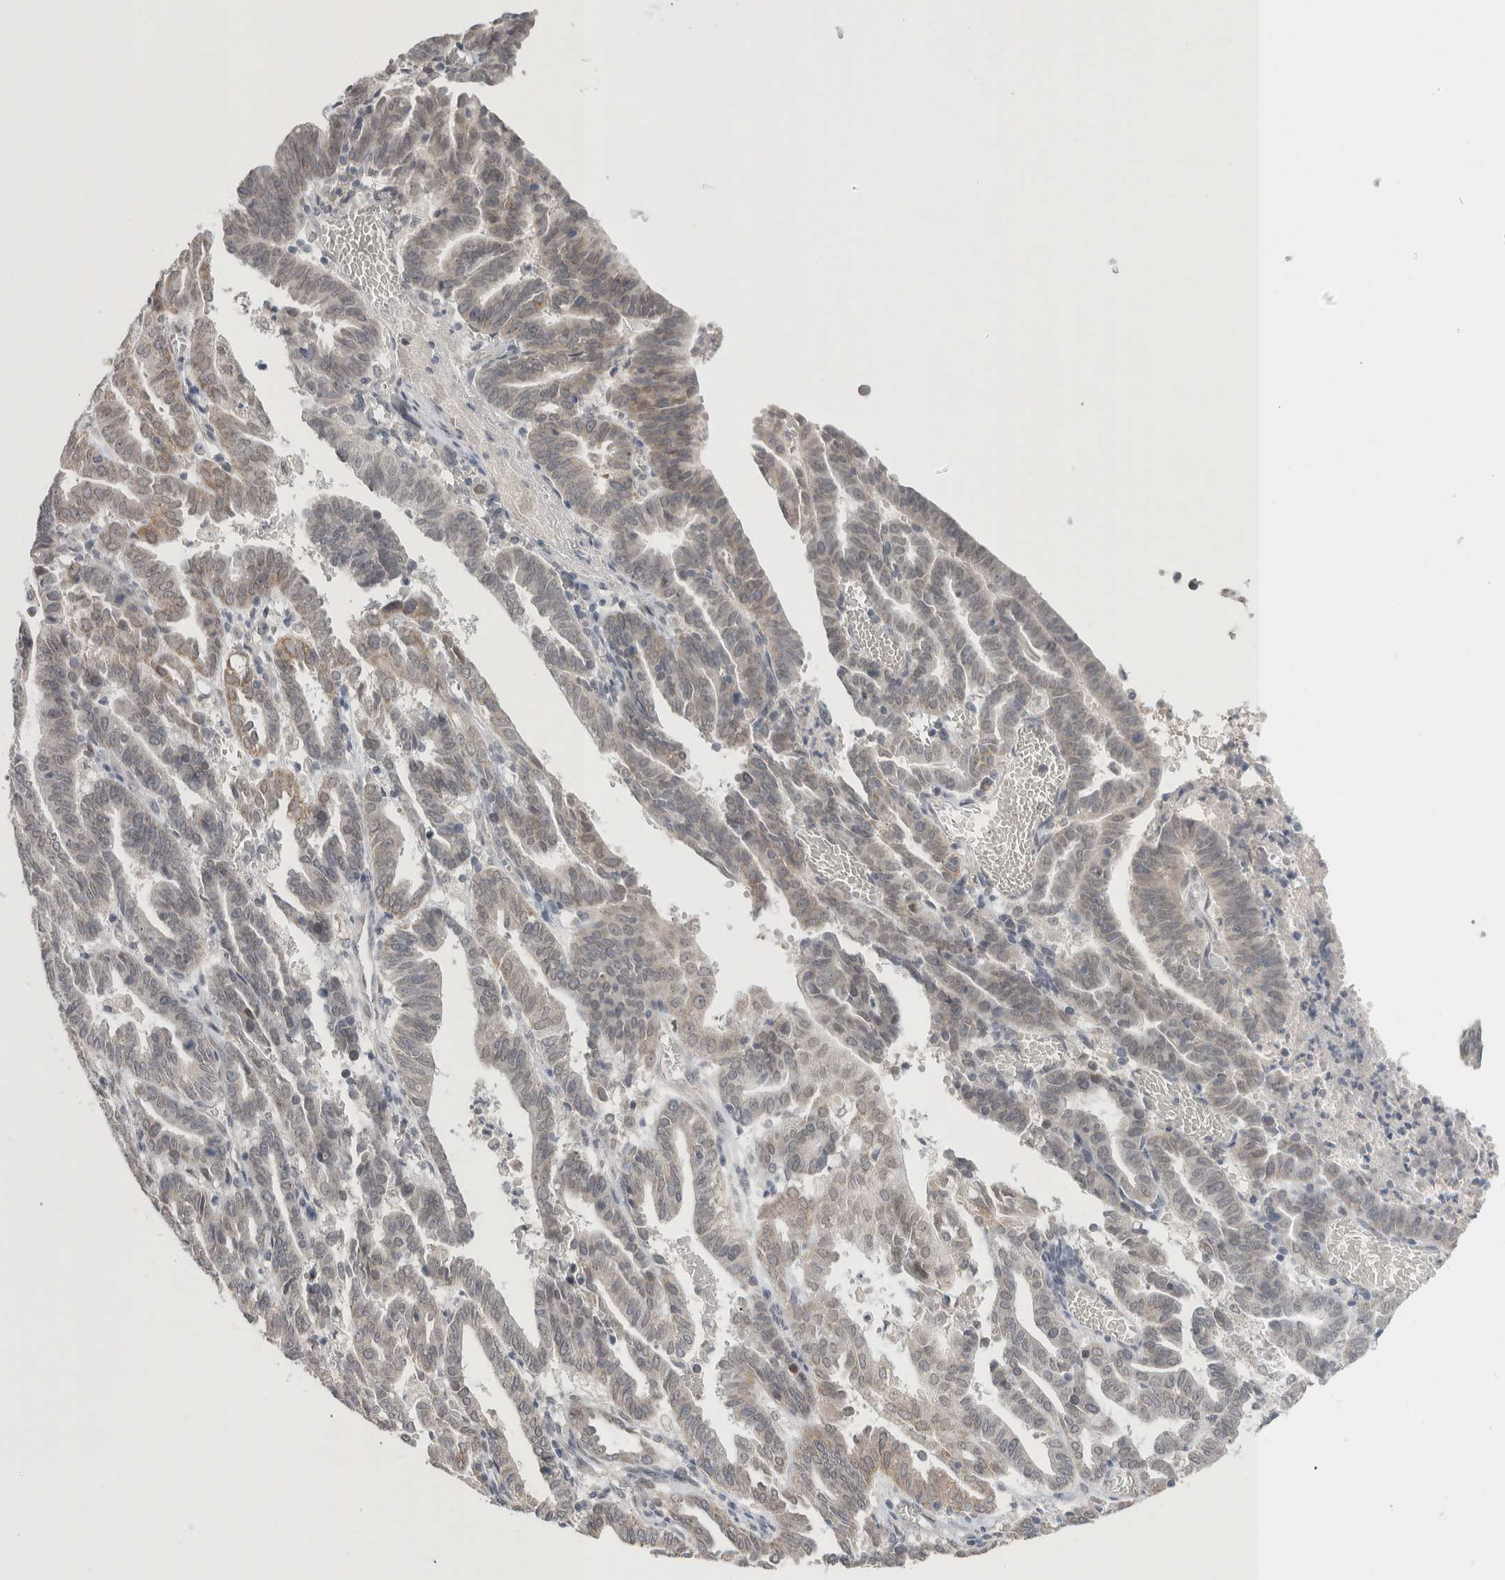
{"staining": {"intensity": "weak", "quantity": "25%-75%", "location": "cytoplasmic/membranous,nuclear"}, "tissue": "endometrial cancer", "cell_type": "Tumor cells", "image_type": "cancer", "snomed": [{"axis": "morphology", "description": "Adenocarcinoma, NOS"}, {"axis": "topography", "description": "Uterus"}], "caption": "Immunohistochemical staining of human endometrial cancer (adenocarcinoma) shows low levels of weak cytoplasmic/membranous and nuclear protein positivity in about 25%-75% of tumor cells.", "gene": "CRAT", "patient": {"sex": "female", "age": 83}}